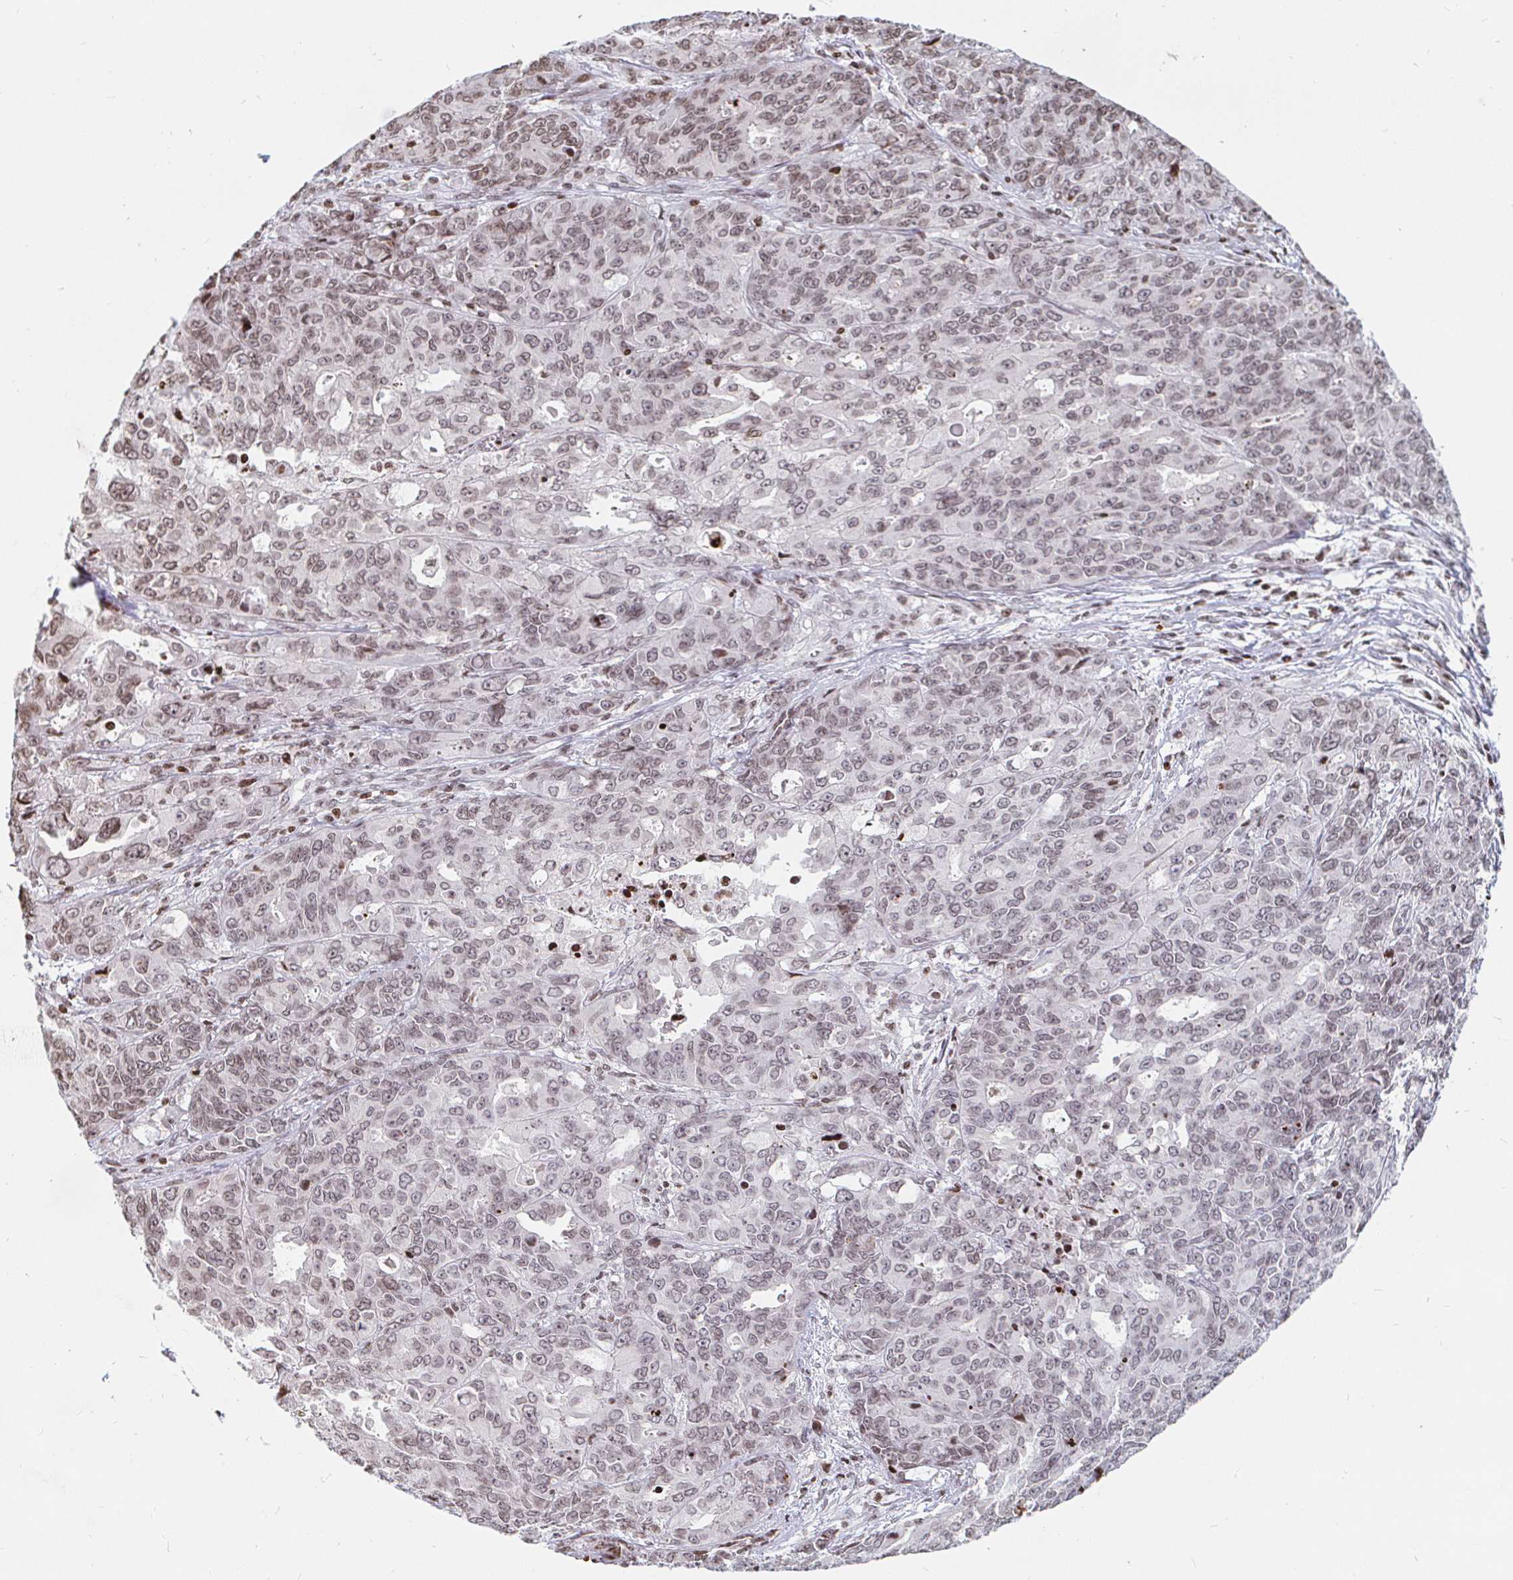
{"staining": {"intensity": "weak", "quantity": ">75%", "location": "nuclear"}, "tissue": "endometrial cancer", "cell_type": "Tumor cells", "image_type": "cancer", "snomed": [{"axis": "morphology", "description": "Adenocarcinoma, NOS"}, {"axis": "topography", "description": "Uterus"}], "caption": "IHC of adenocarcinoma (endometrial) displays low levels of weak nuclear expression in approximately >75% of tumor cells.", "gene": "HOXC10", "patient": {"sex": "female", "age": 79}}